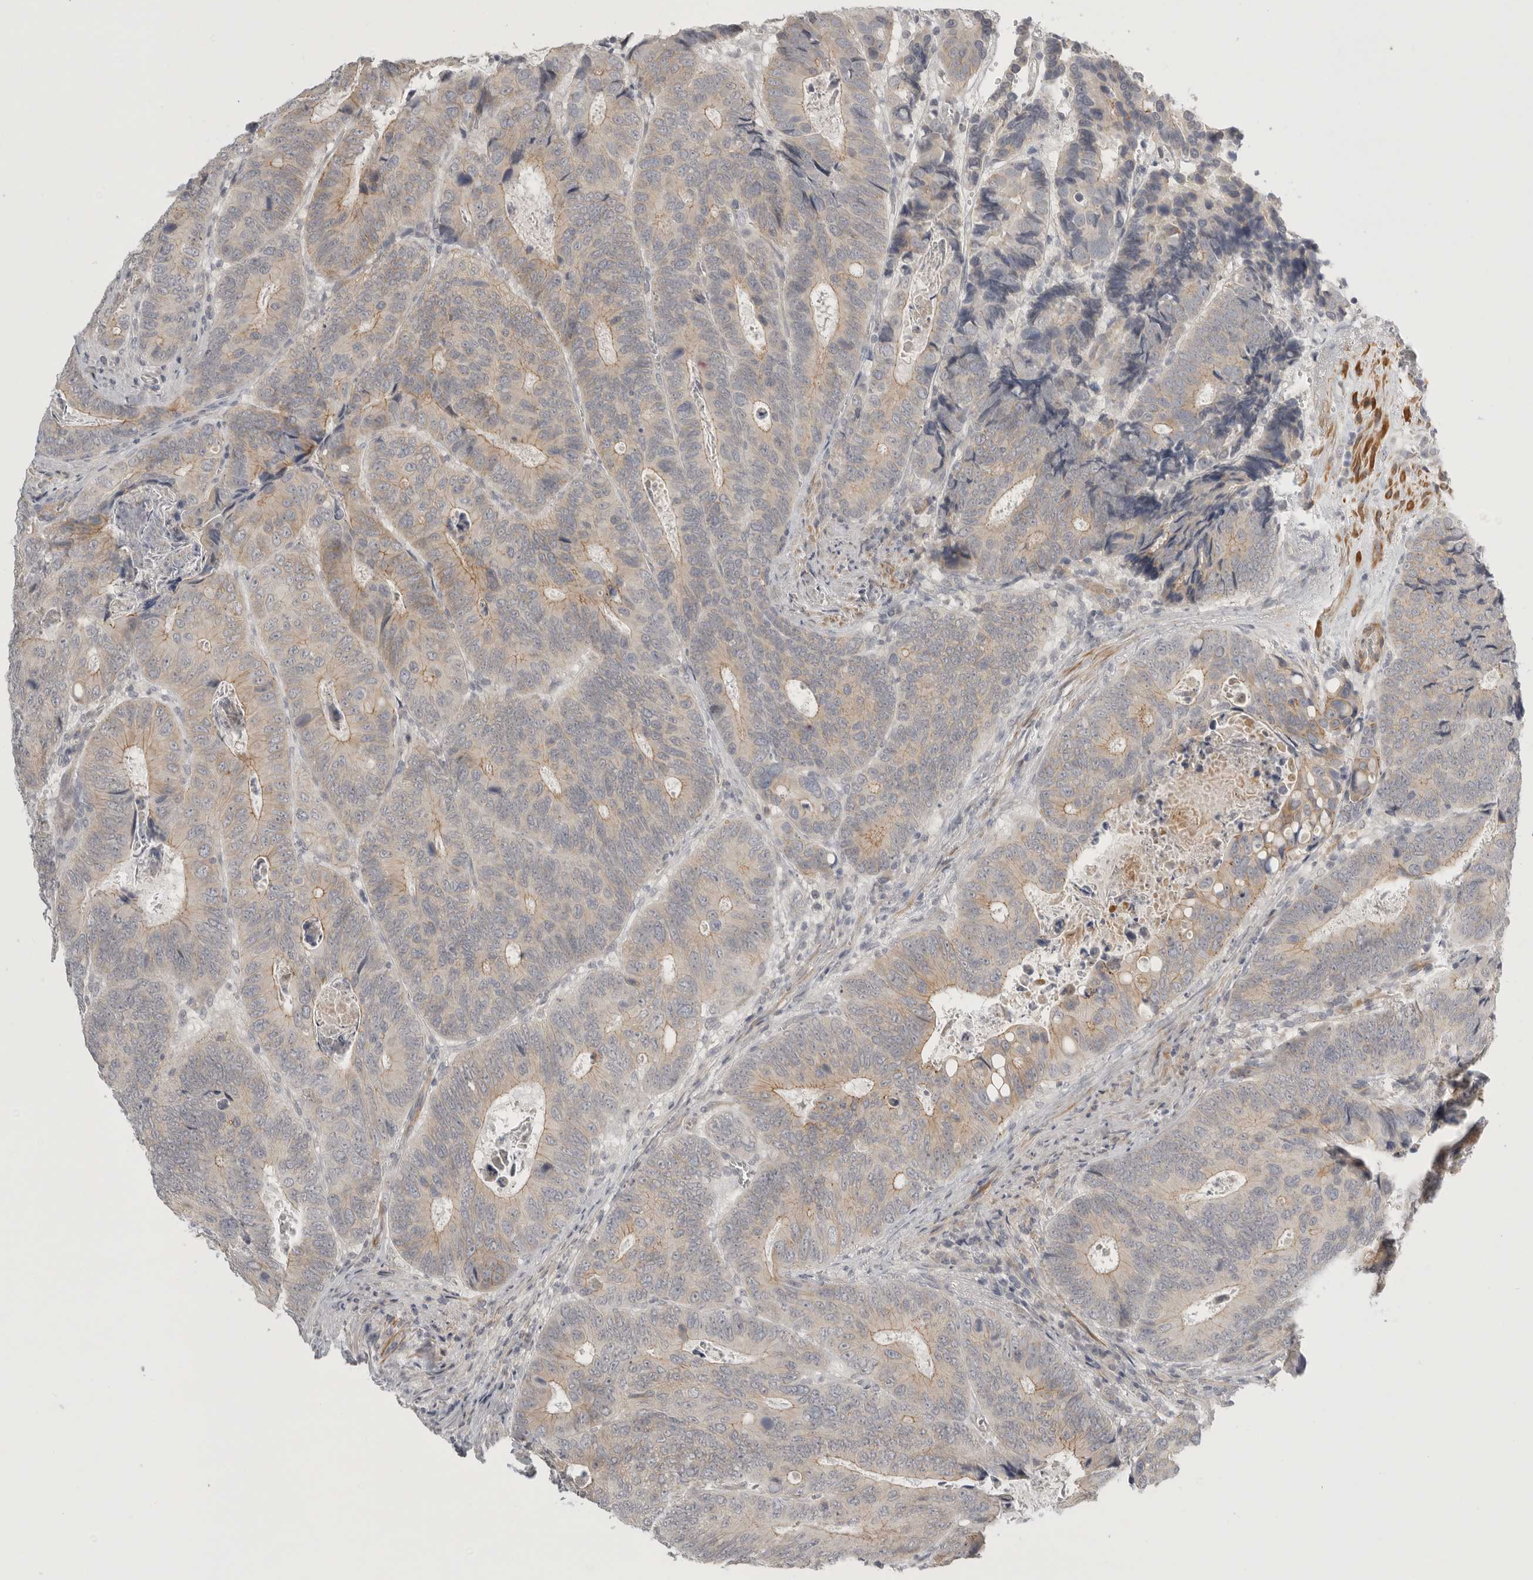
{"staining": {"intensity": "weak", "quantity": "<25%", "location": "cytoplasmic/membranous"}, "tissue": "colorectal cancer", "cell_type": "Tumor cells", "image_type": "cancer", "snomed": [{"axis": "morphology", "description": "Inflammation, NOS"}, {"axis": "morphology", "description": "Adenocarcinoma, NOS"}, {"axis": "topography", "description": "Colon"}], "caption": "Adenocarcinoma (colorectal) stained for a protein using immunohistochemistry exhibits no staining tumor cells.", "gene": "STAB2", "patient": {"sex": "male", "age": 72}}